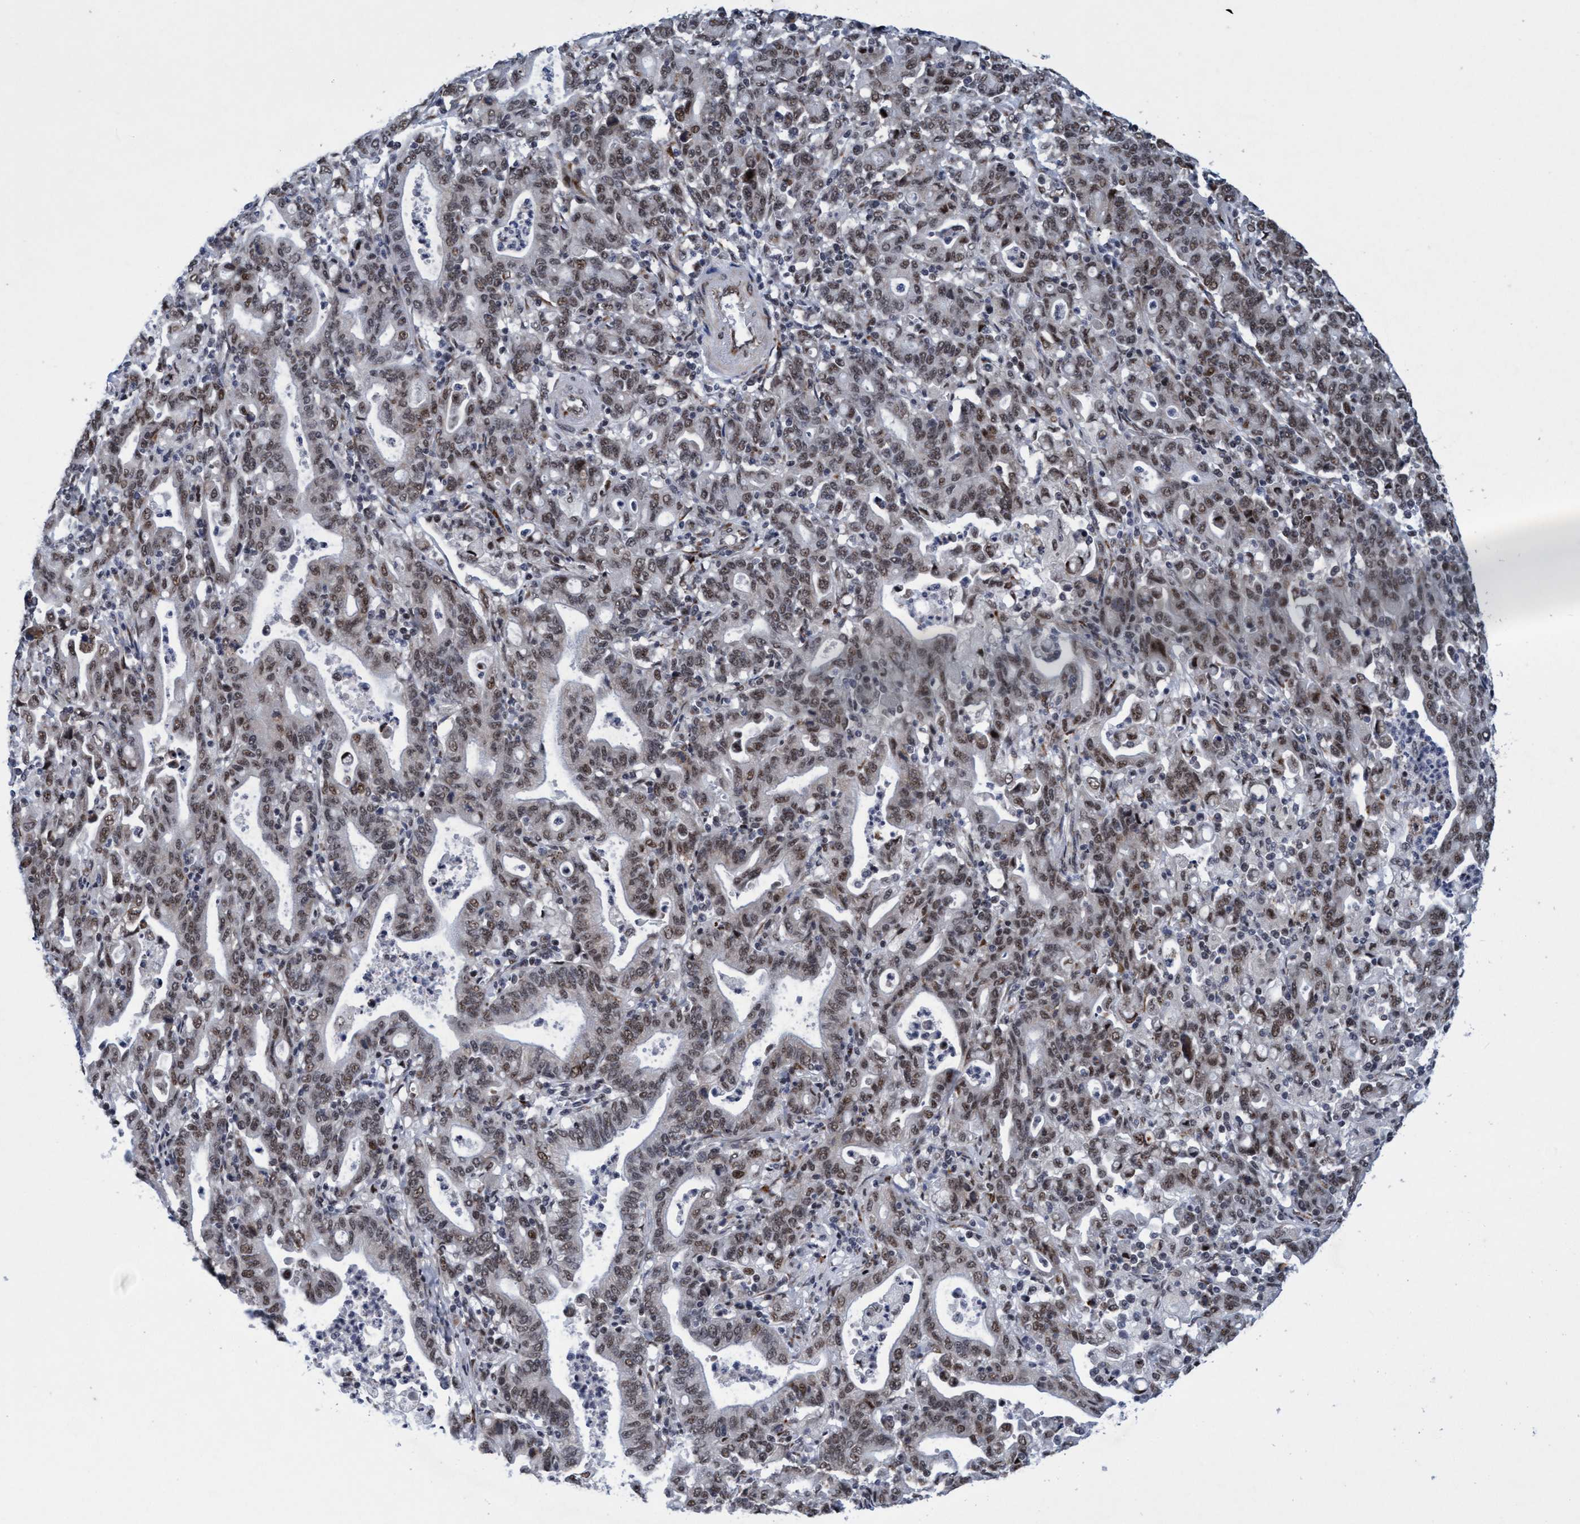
{"staining": {"intensity": "weak", "quantity": ">75%", "location": "cytoplasmic/membranous,nuclear"}, "tissue": "stomach cancer", "cell_type": "Tumor cells", "image_type": "cancer", "snomed": [{"axis": "morphology", "description": "Adenocarcinoma, NOS"}, {"axis": "topography", "description": "Stomach, upper"}], "caption": "Immunohistochemistry staining of stomach adenocarcinoma, which shows low levels of weak cytoplasmic/membranous and nuclear staining in about >75% of tumor cells indicating weak cytoplasmic/membranous and nuclear protein positivity. The staining was performed using DAB (brown) for protein detection and nuclei were counterstained in hematoxylin (blue).", "gene": "GLT6D1", "patient": {"sex": "male", "age": 69}}